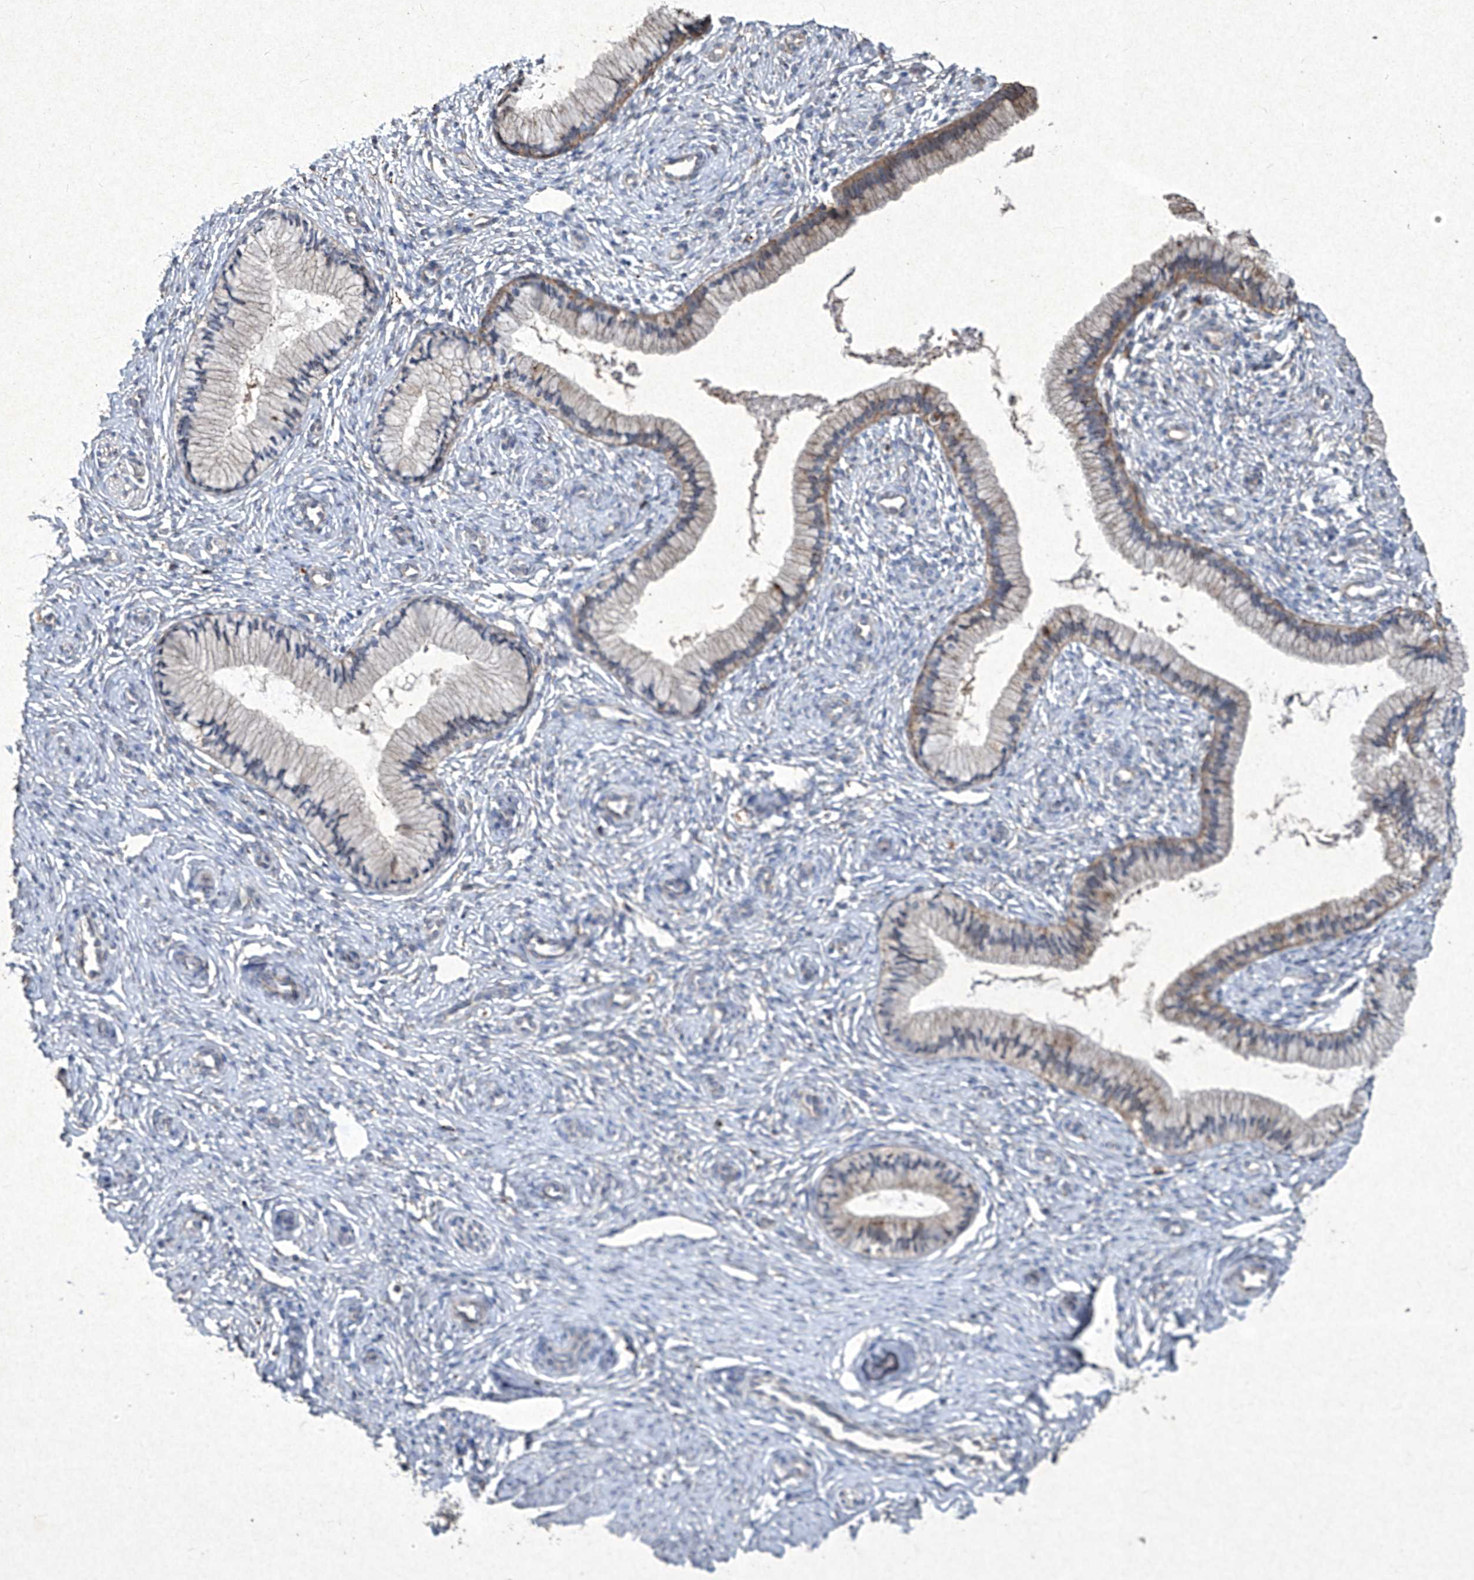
{"staining": {"intensity": "moderate", "quantity": "25%-75%", "location": "cytoplasmic/membranous"}, "tissue": "cervix", "cell_type": "Glandular cells", "image_type": "normal", "snomed": [{"axis": "morphology", "description": "Normal tissue, NOS"}, {"axis": "topography", "description": "Cervix"}], "caption": "Brown immunohistochemical staining in normal cervix reveals moderate cytoplasmic/membranous expression in about 25%-75% of glandular cells.", "gene": "MED16", "patient": {"sex": "female", "age": 27}}